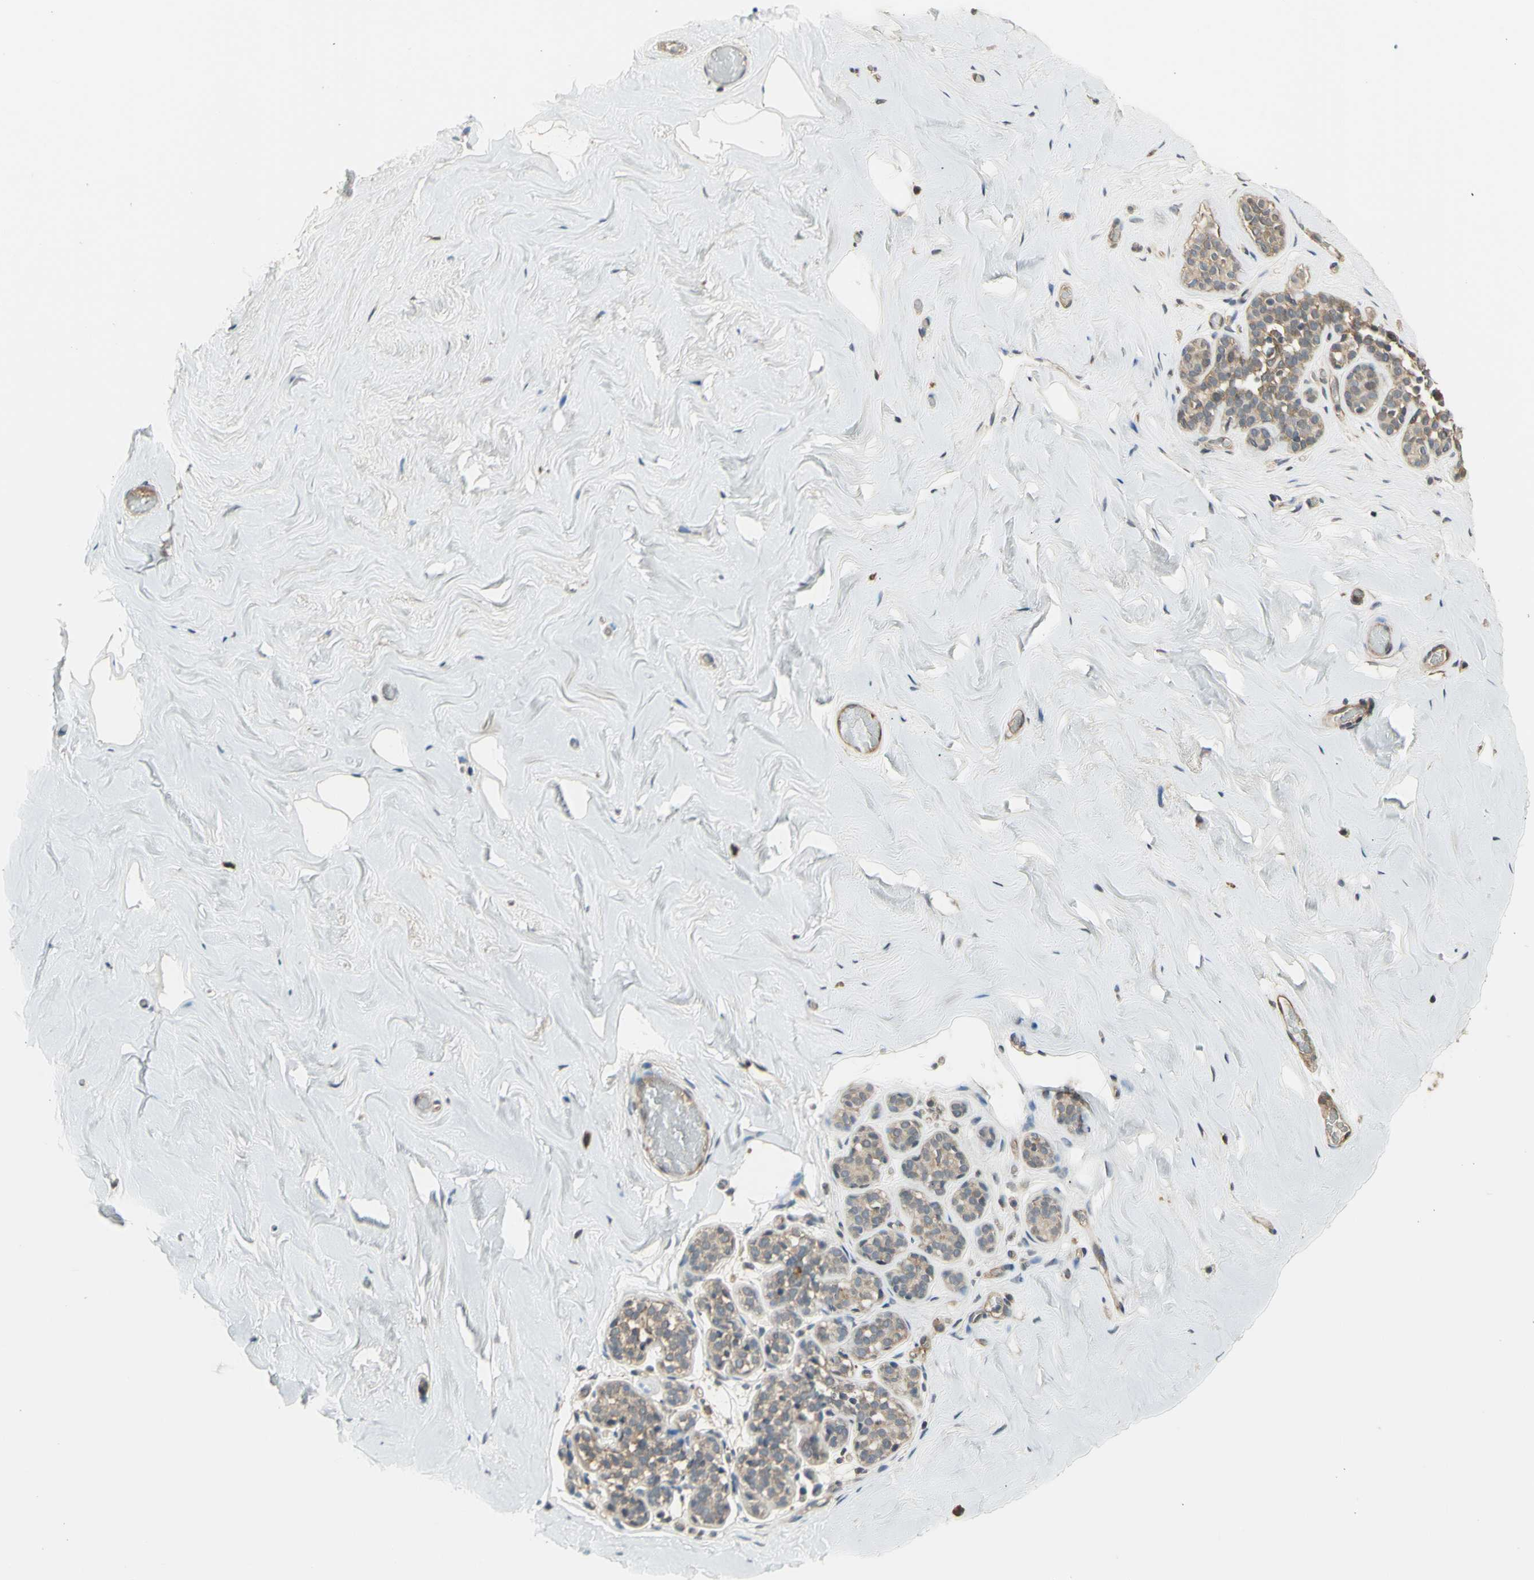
{"staining": {"intensity": "weak", "quantity": ">75%", "location": "cytoplasmic/membranous"}, "tissue": "breast", "cell_type": "Adipocytes", "image_type": "normal", "snomed": [{"axis": "morphology", "description": "Normal tissue, NOS"}, {"axis": "topography", "description": "Breast"}], "caption": "Normal breast reveals weak cytoplasmic/membranous positivity in about >75% of adipocytes.", "gene": "EFNB2", "patient": {"sex": "female", "age": 75}}